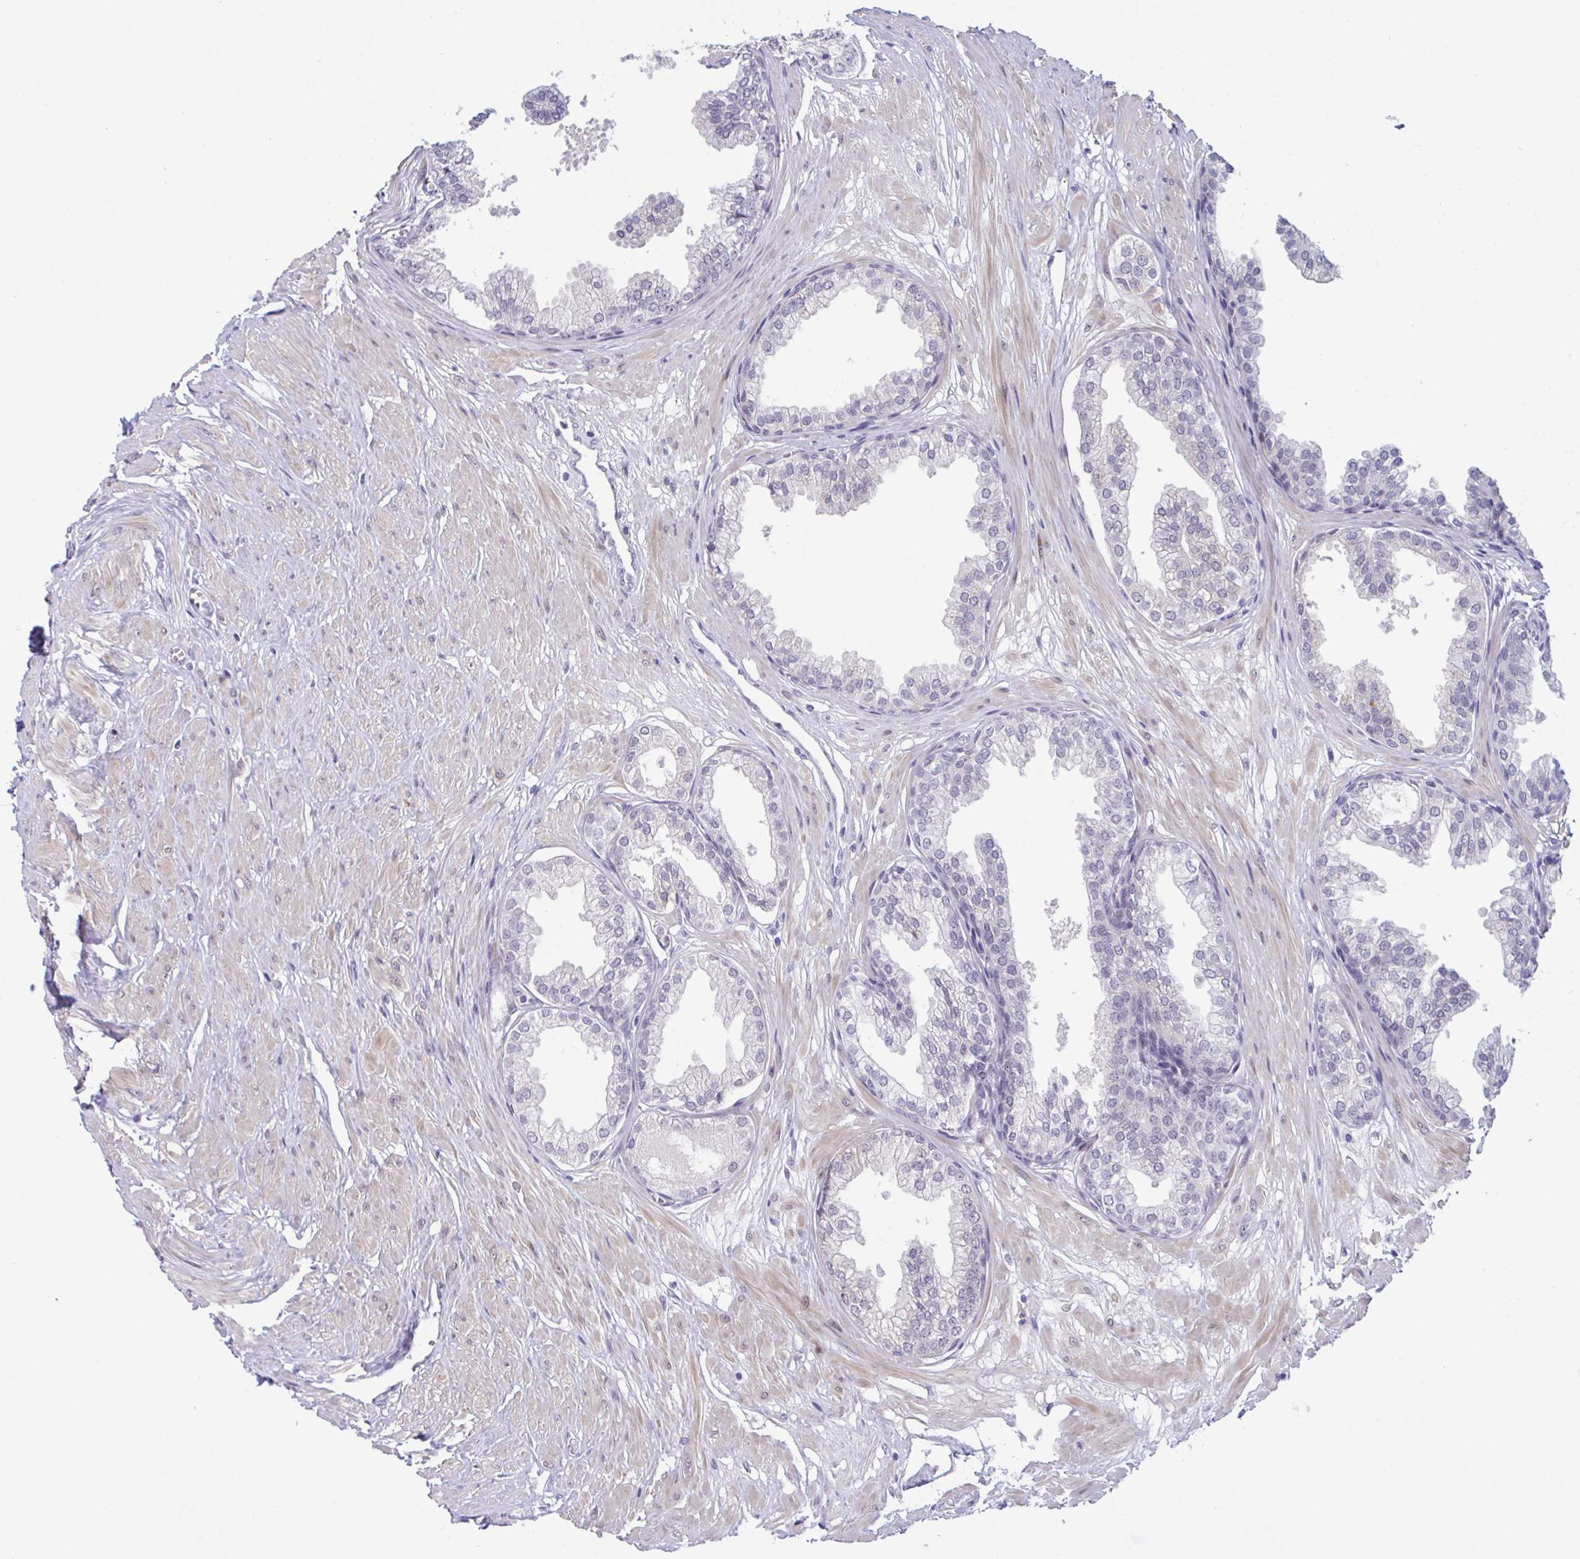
{"staining": {"intensity": "negative", "quantity": "none", "location": "none"}, "tissue": "prostate", "cell_type": "Glandular cells", "image_type": "normal", "snomed": [{"axis": "morphology", "description": "Normal tissue, NOS"}, {"axis": "topography", "description": "Prostate"}, {"axis": "topography", "description": "Peripheral nerve tissue"}], "caption": "There is no significant staining in glandular cells of prostate.", "gene": "USP35", "patient": {"sex": "male", "age": 55}}